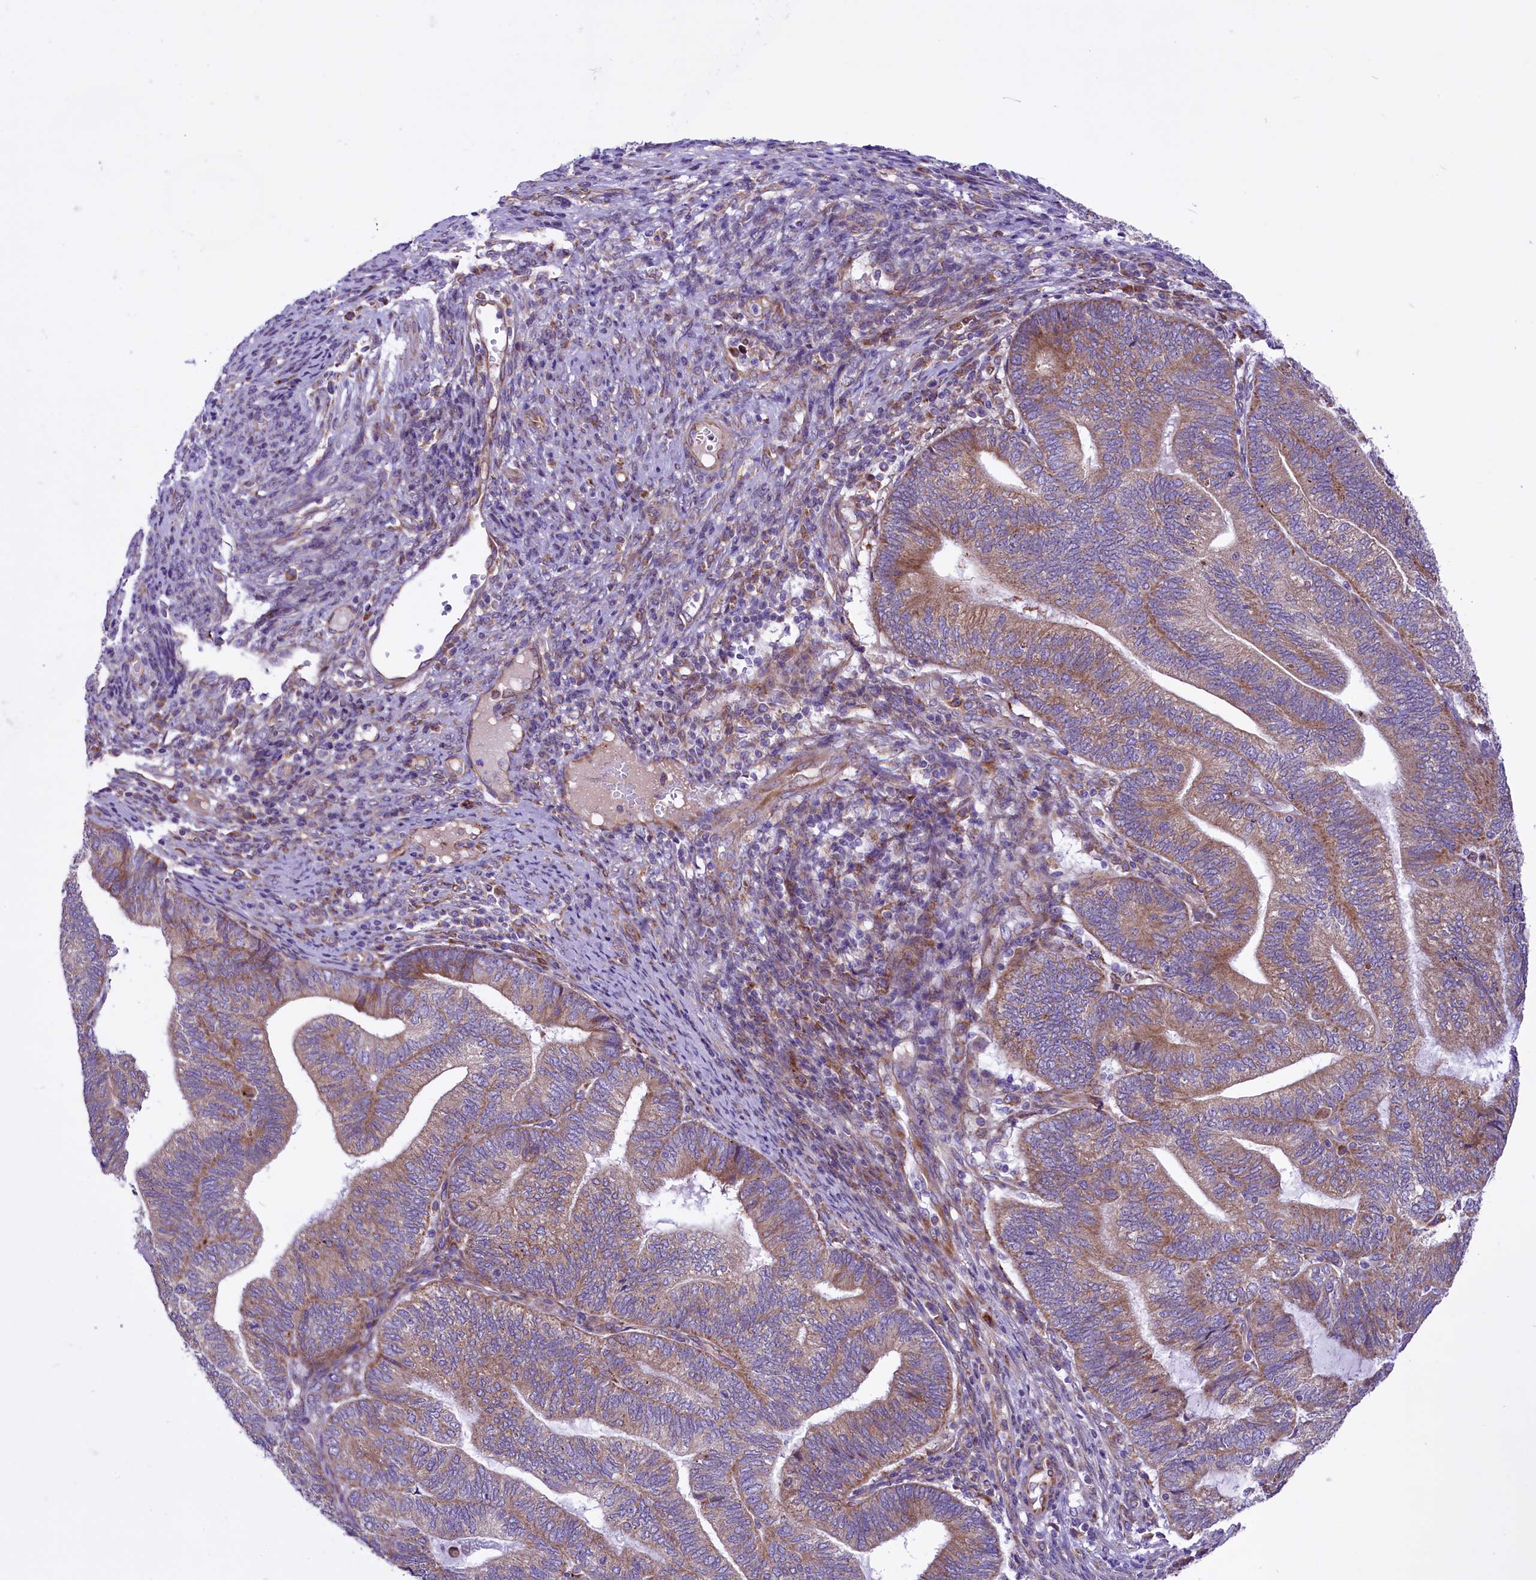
{"staining": {"intensity": "moderate", "quantity": ">75%", "location": "cytoplasmic/membranous"}, "tissue": "endometrial cancer", "cell_type": "Tumor cells", "image_type": "cancer", "snomed": [{"axis": "morphology", "description": "Adenocarcinoma, NOS"}, {"axis": "topography", "description": "Uterus"}, {"axis": "topography", "description": "Endometrium"}], "caption": "Human endometrial cancer stained with a protein marker reveals moderate staining in tumor cells.", "gene": "PTPRU", "patient": {"sex": "female", "age": 70}}